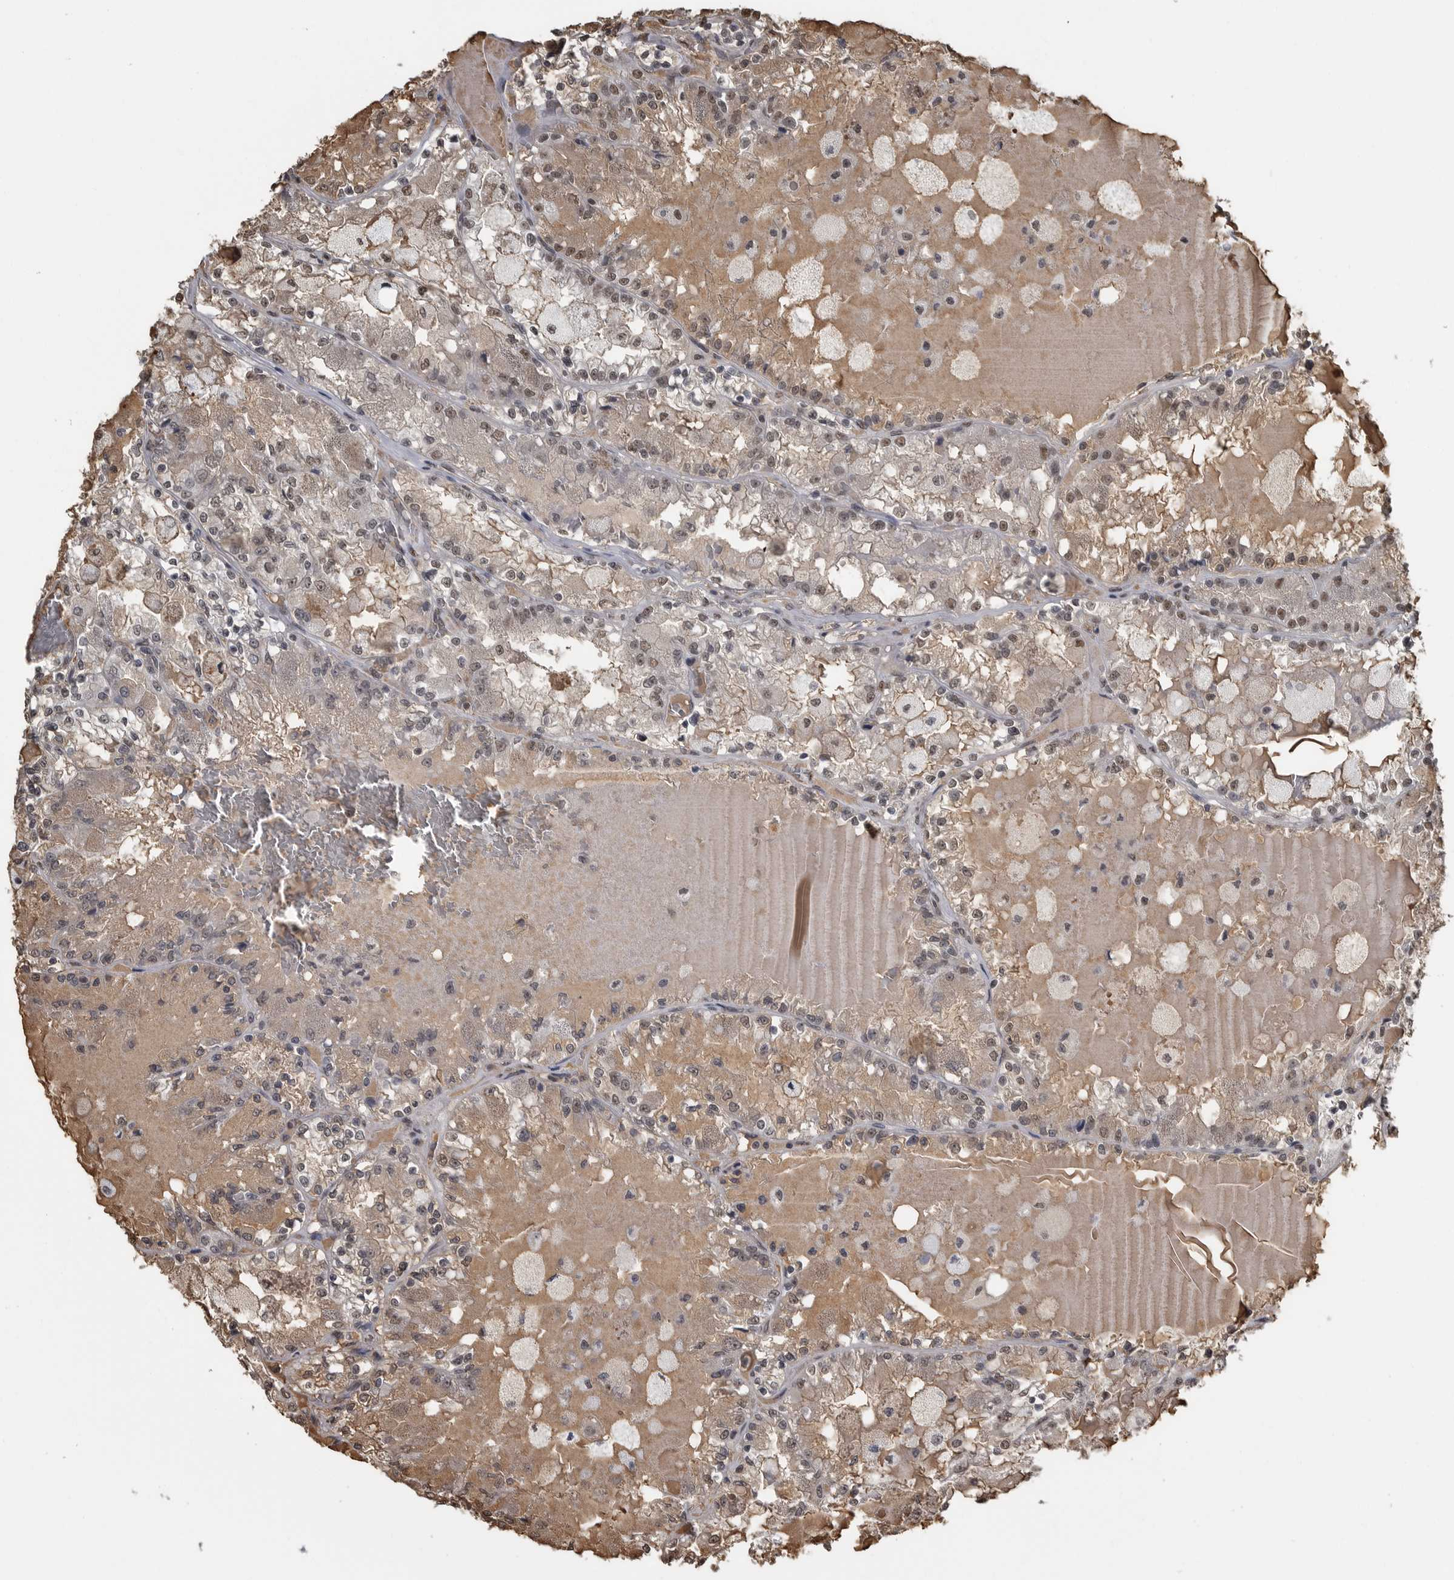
{"staining": {"intensity": "moderate", "quantity": ">75%", "location": "nuclear"}, "tissue": "renal cancer", "cell_type": "Tumor cells", "image_type": "cancer", "snomed": [{"axis": "morphology", "description": "Adenocarcinoma, NOS"}, {"axis": "topography", "description": "Kidney"}], "caption": "The histopathology image demonstrates immunohistochemical staining of adenocarcinoma (renal). There is moderate nuclear staining is identified in approximately >75% of tumor cells.", "gene": "TGS1", "patient": {"sex": "female", "age": 56}}